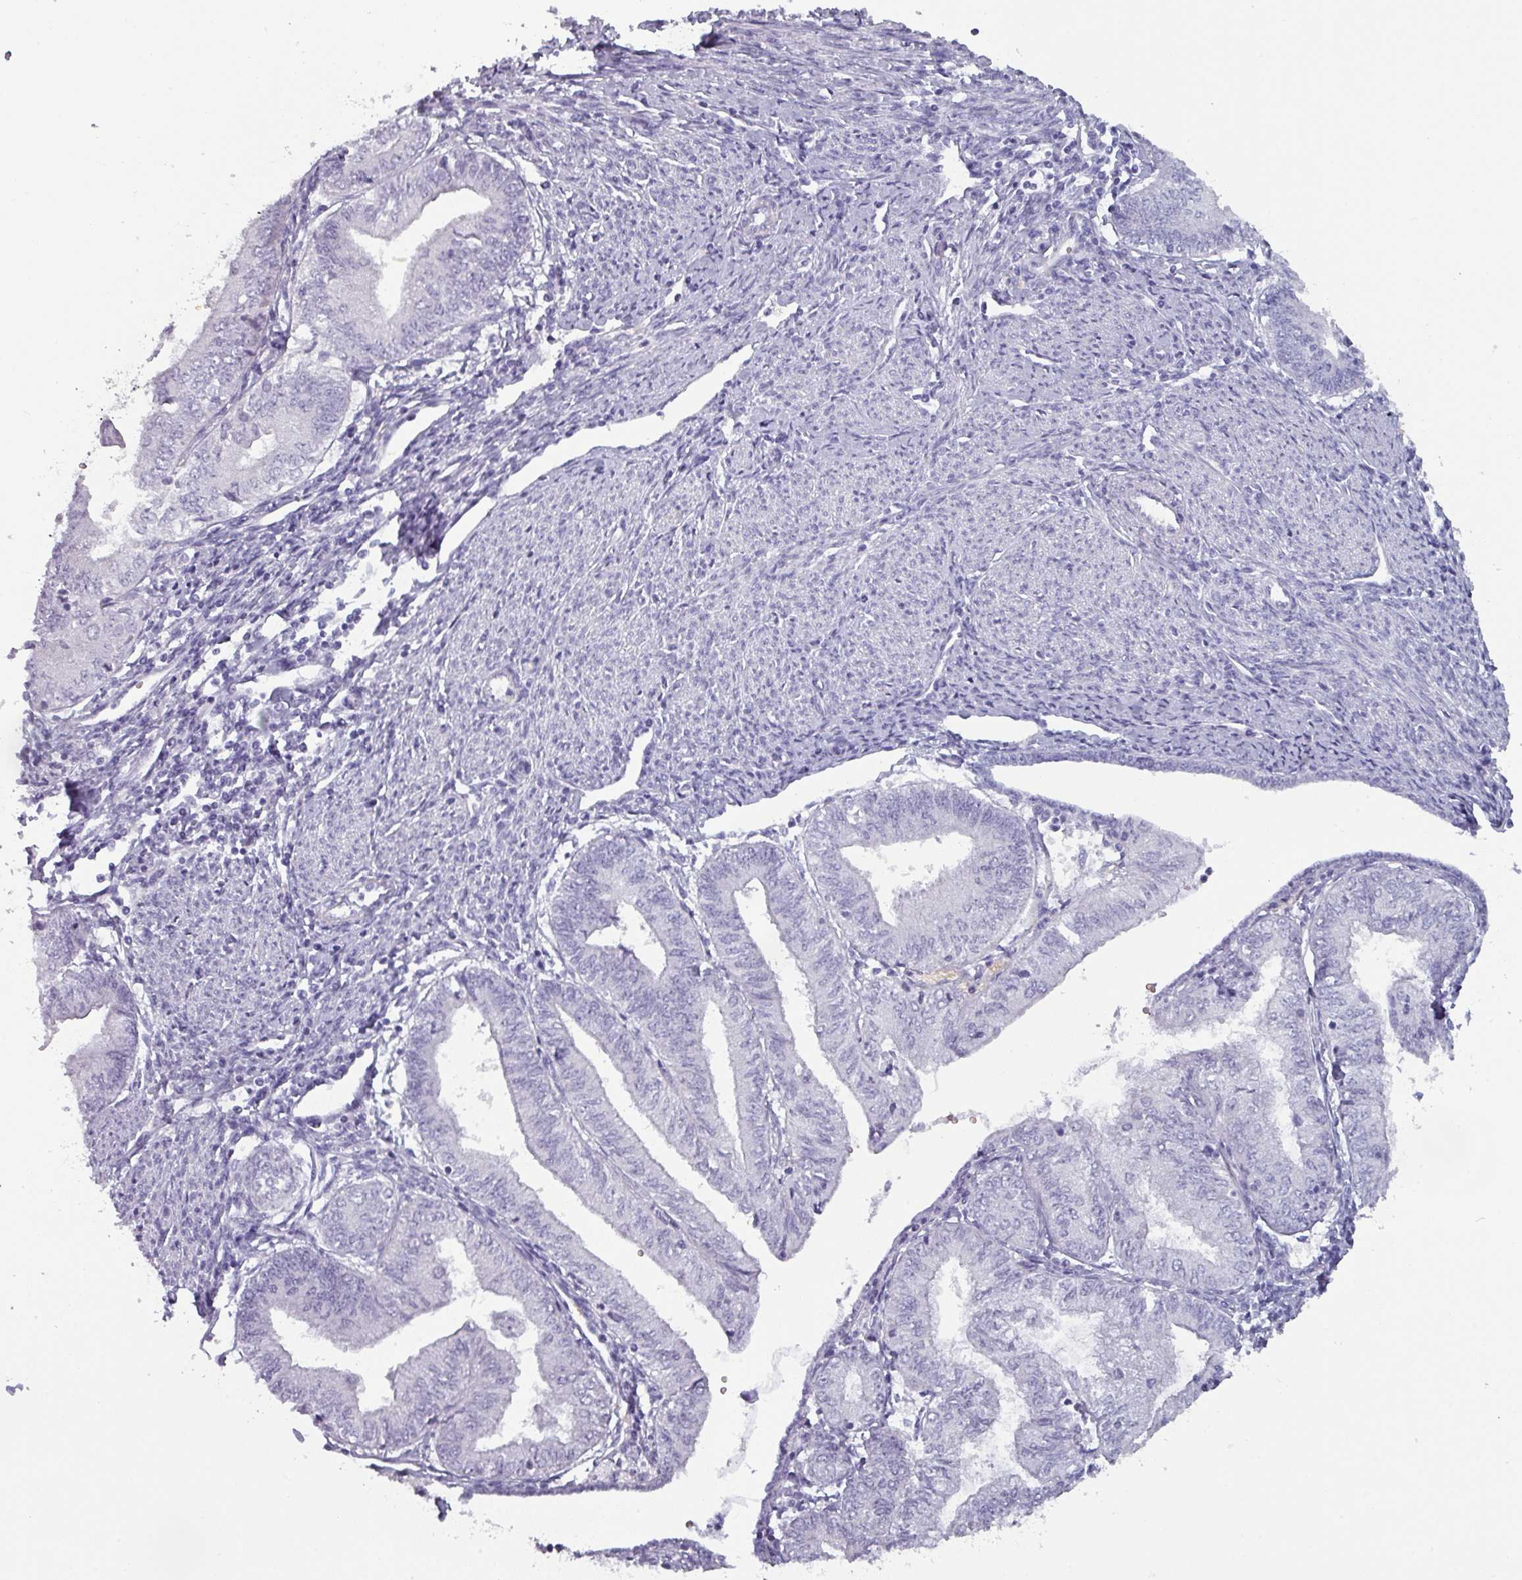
{"staining": {"intensity": "negative", "quantity": "none", "location": "none"}, "tissue": "endometrial cancer", "cell_type": "Tumor cells", "image_type": "cancer", "snomed": [{"axis": "morphology", "description": "Adenocarcinoma, NOS"}, {"axis": "topography", "description": "Endometrium"}], "caption": "Protein analysis of endometrial cancer reveals no significant staining in tumor cells.", "gene": "AREL1", "patient": {"sex": "female", "age": 66}}